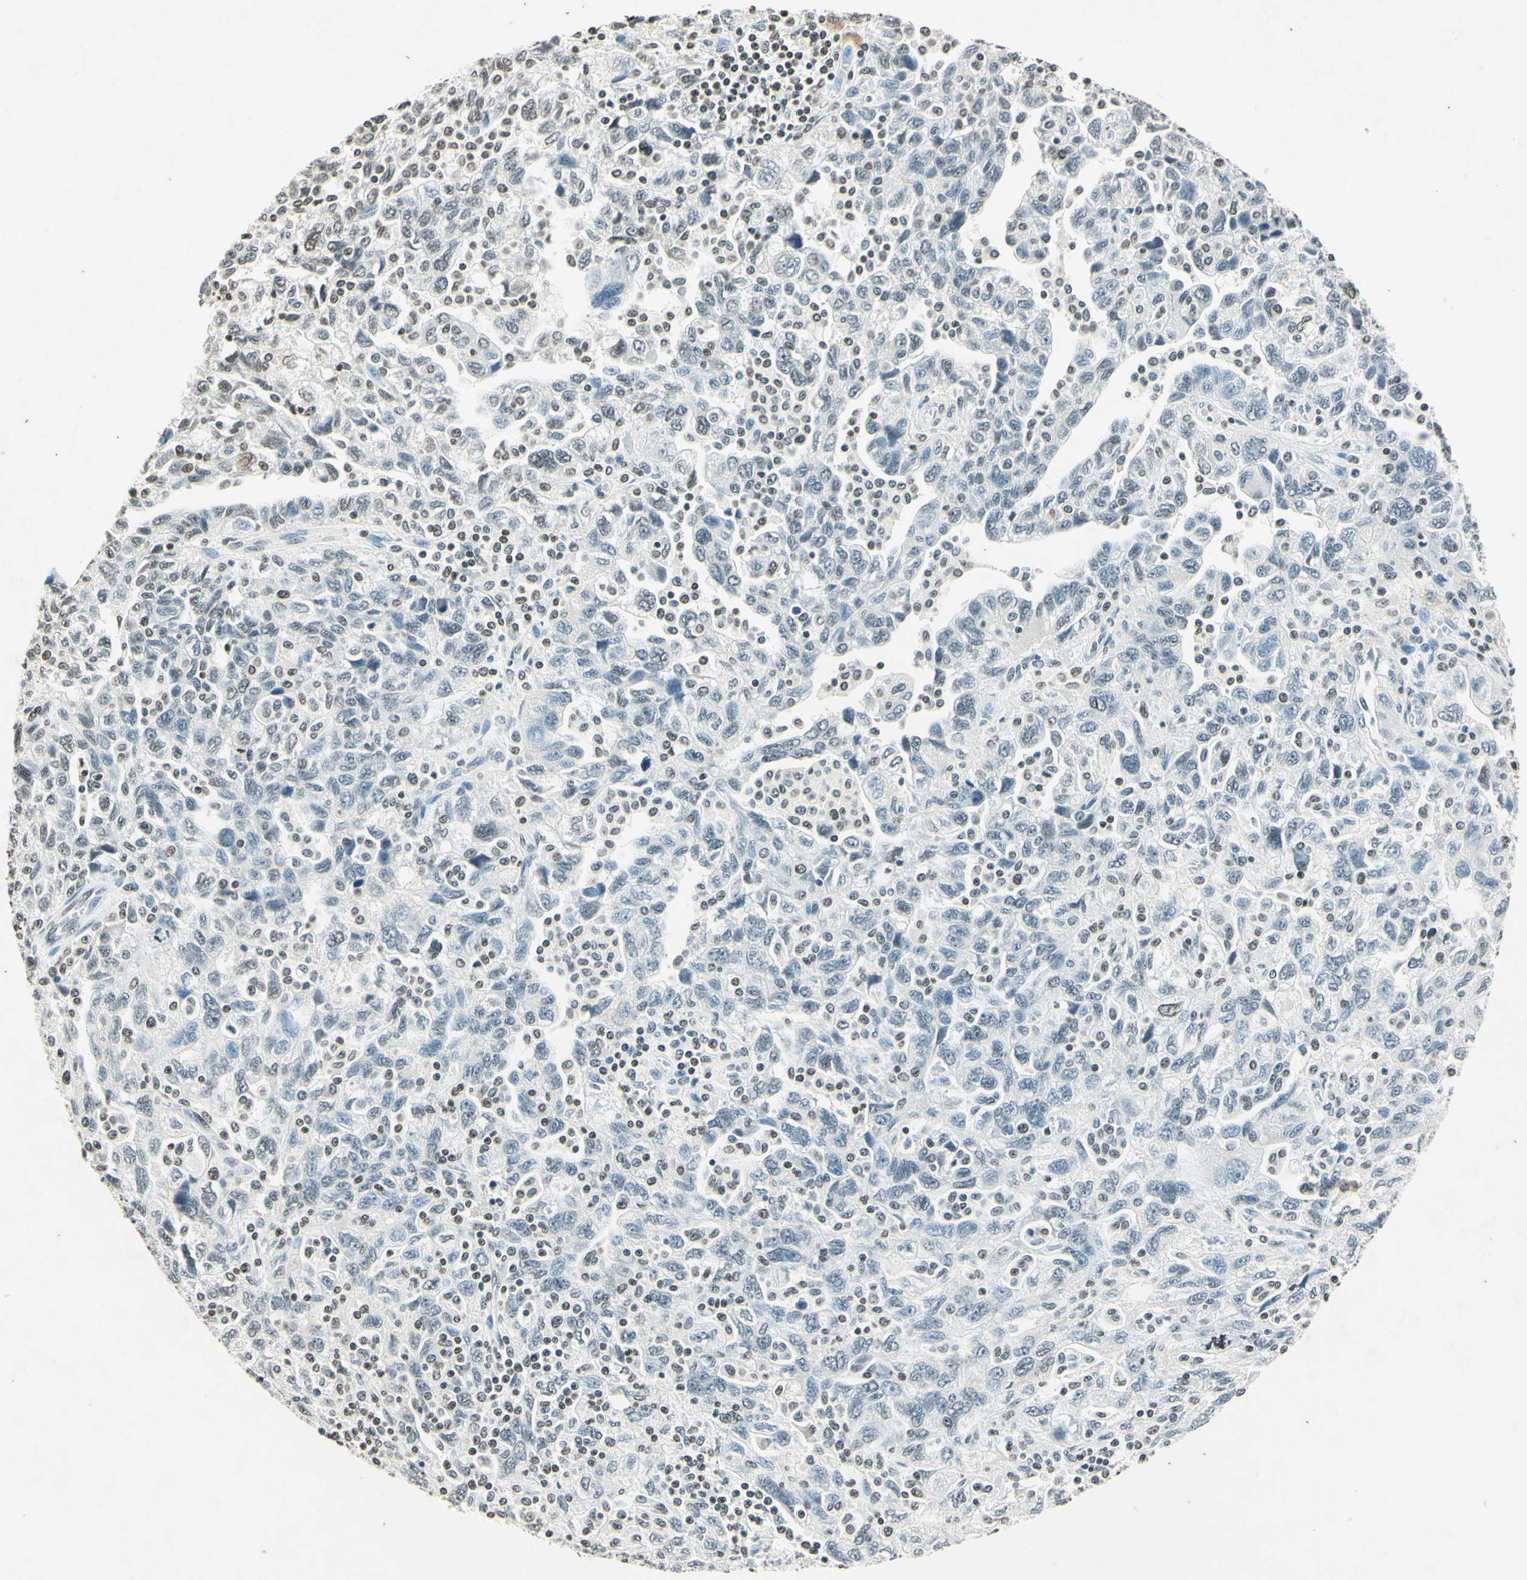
{"staining": {"intensity": "weak", "quantity": "25%-75%", "location": "nuclear"}, "tissue": "ovarian cancer", "cell_type": "Tumor cells", "image_type": "cancer", "snomed": [{"axis": "morphology", "description": "Carcinoma, NOS"}, {"axis": "morphology", "description": "Cystadenocarcinoma, serous, NOS"}, {"axis": "topography", "description": "Ovary"}], "caption": "Human ovarian cancer stained with a protein marker shows weak staining in tumor cells.", "gene": "MSH2", "patient": {"sex": "female", "age": 69}}